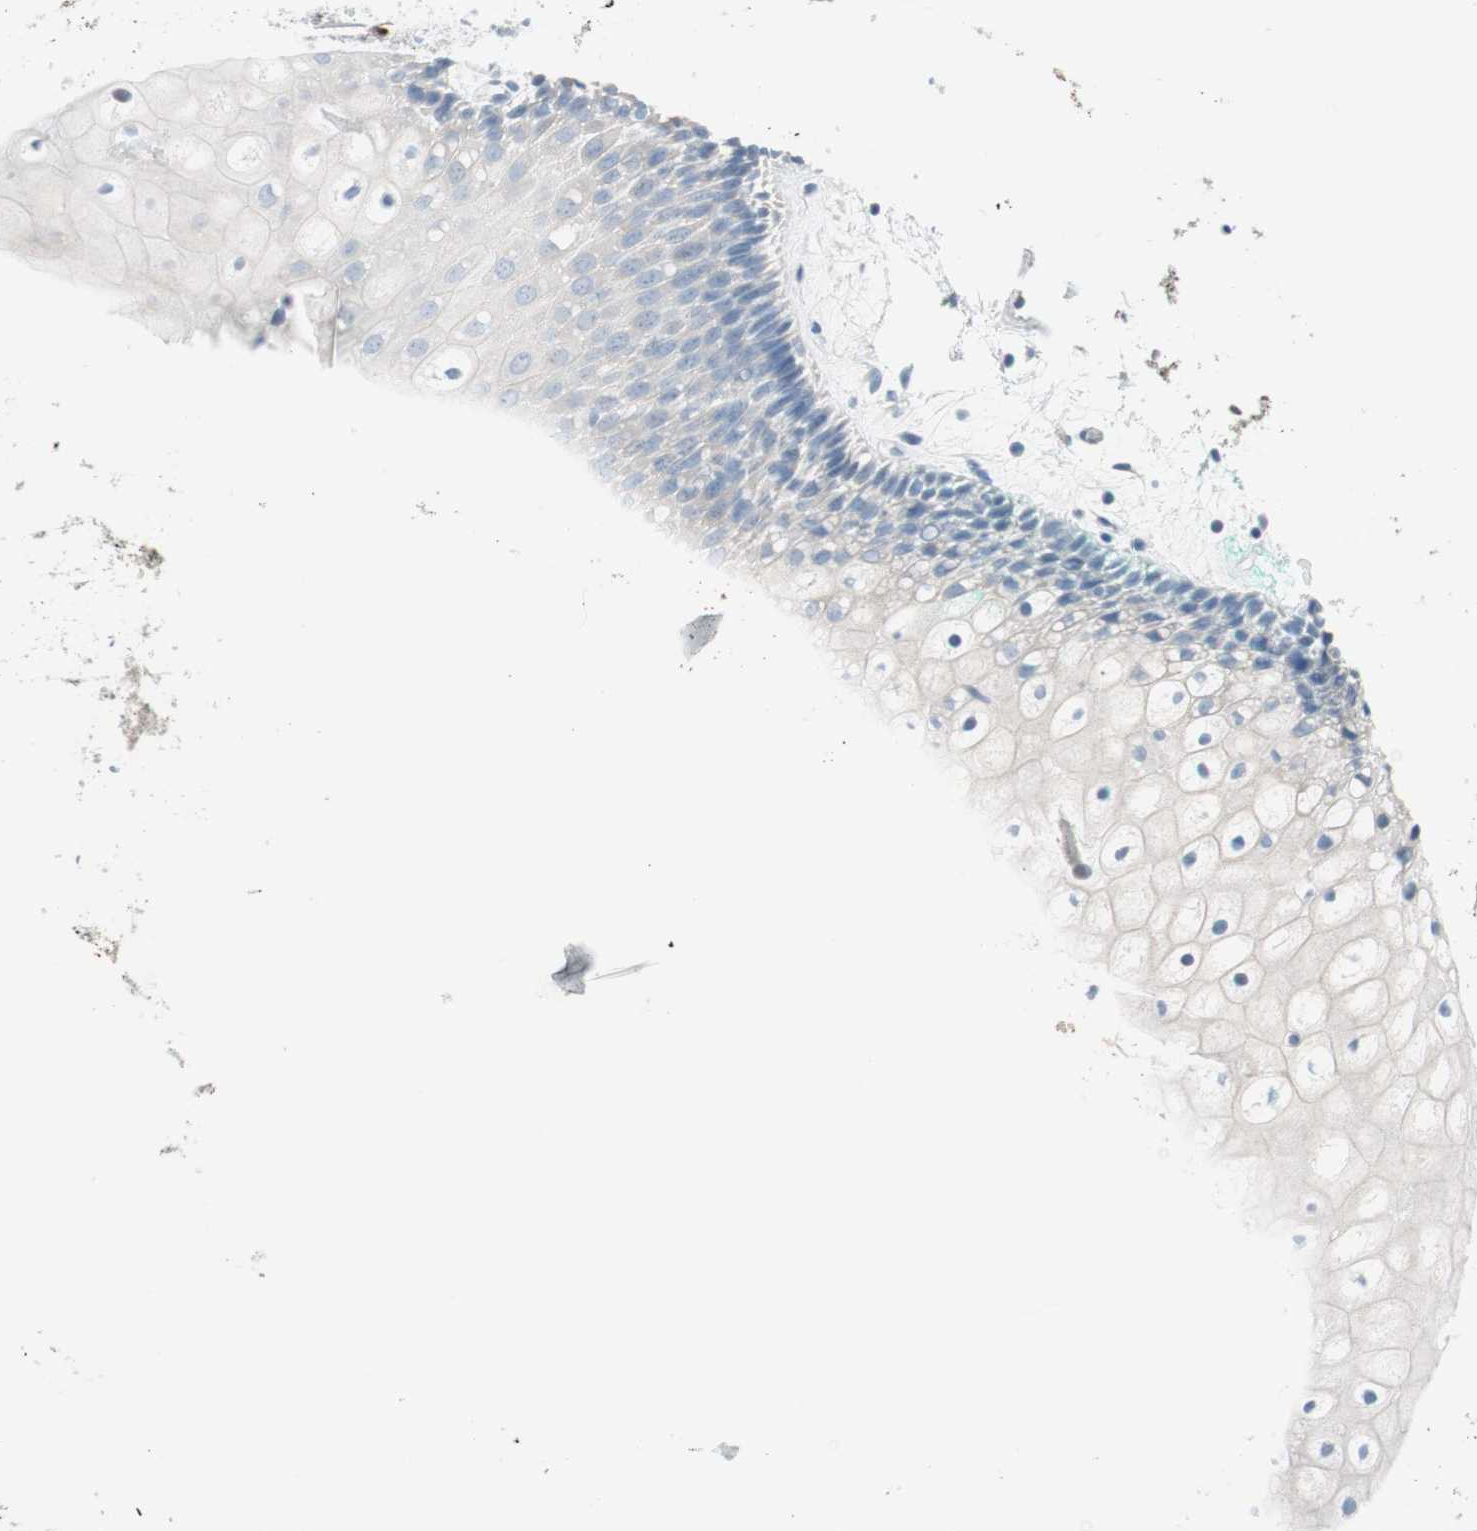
{"staining": {"intensity": "negative", "quantity": "none", "location": "none"}, "tissue": "oral mucosa", "cell_type": "Squamous epithelial cells", "image_type": "normal", "snomed": [{"axis": "morphology", "description": "Normal tissue, NOS"}, {"axis": "topography", "description": "Skeletal muscle"}, {"axis": "topography", "description": "Oral tissue"}, {"axis": "topography", "description": "Peripheral nerve tissue"}], "caption": "Immunohistochemical staining of benign human oral mucosa shows no significant expression in squamous epithelial cells.", "gene": "TNFRSF13C", "patient": {"sex": "female", "age": 84}}